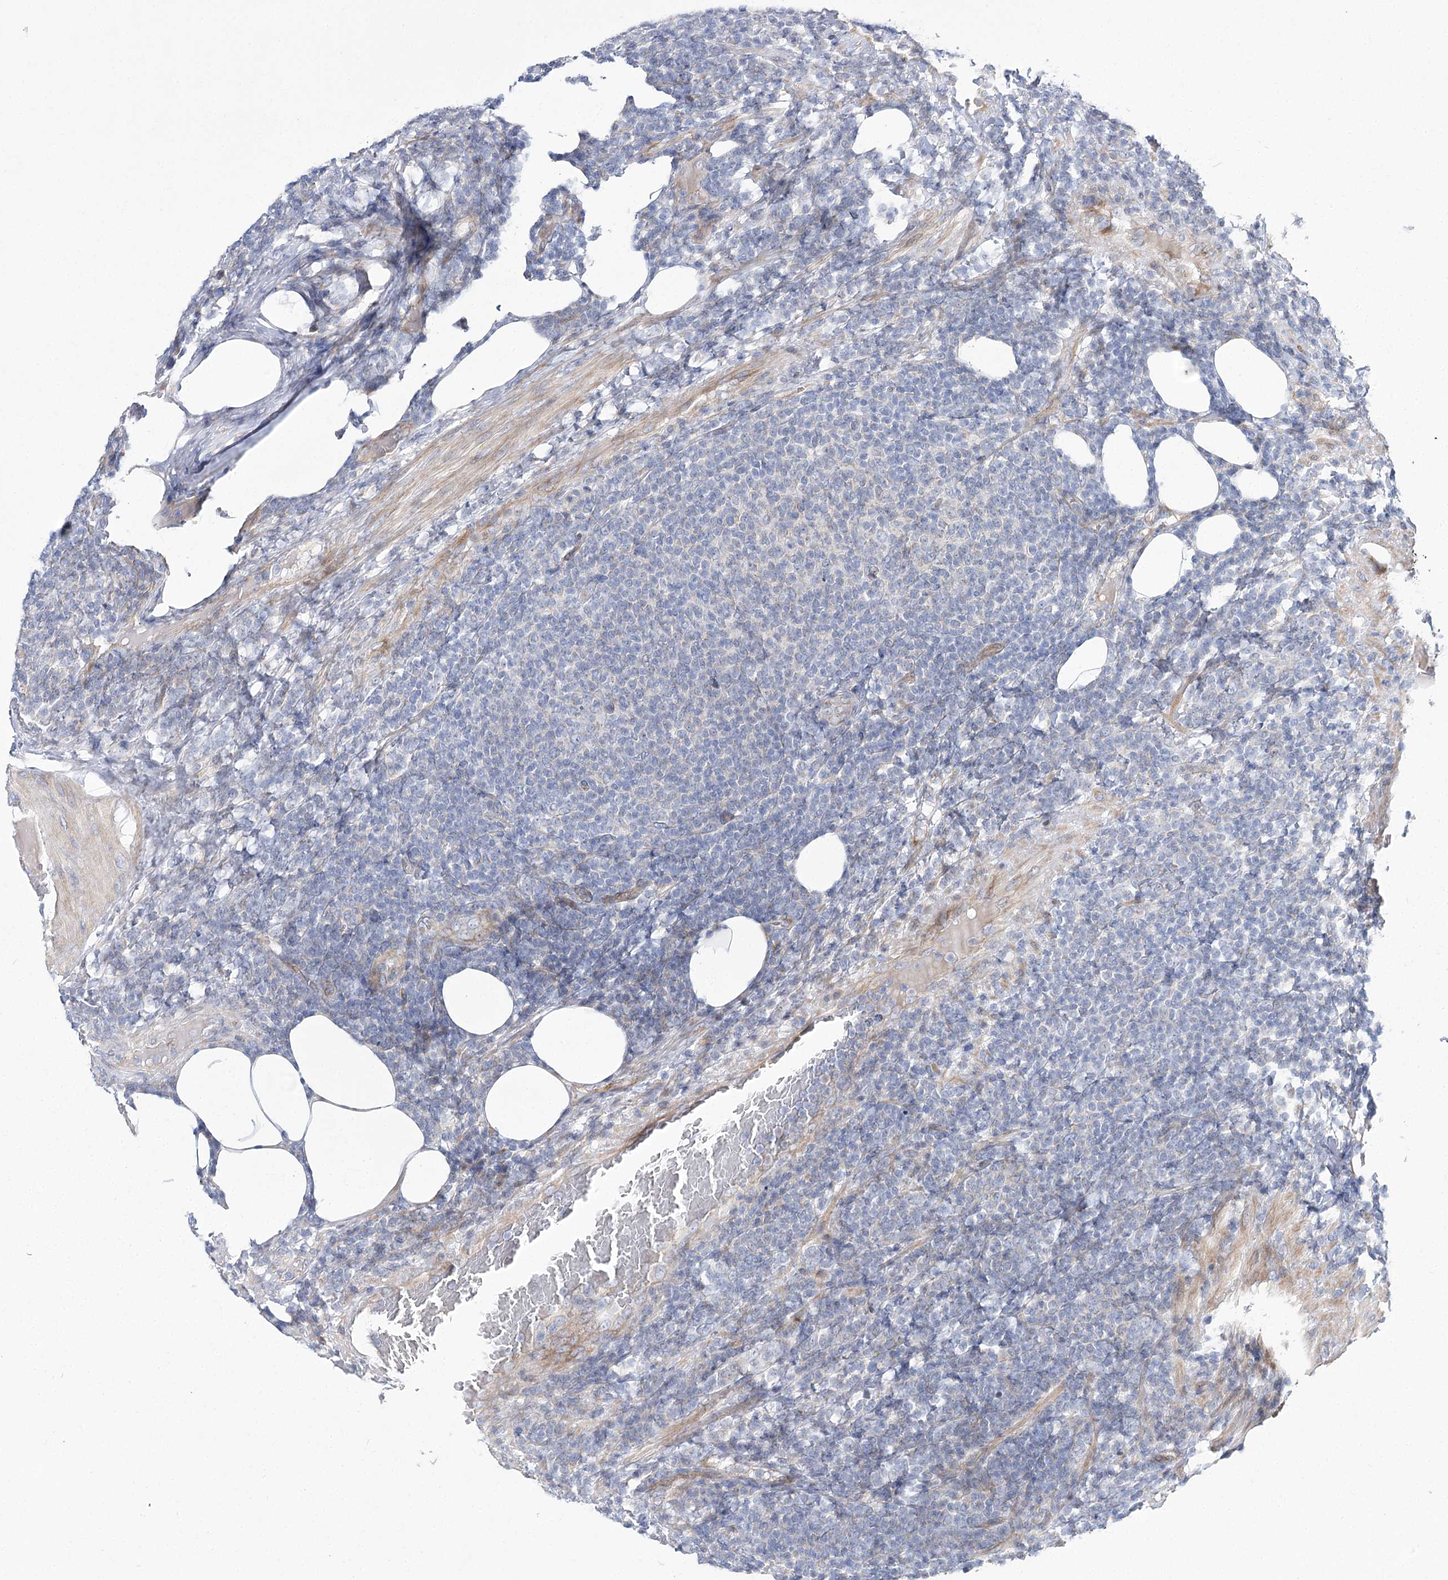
{"staining": {"intensity": "negative", "quantity": "none", "location": "none"}, "tissue": "lymphoma", "cell_type": "Tumor cells", "image_type": "cancer", "snomed": [{"axis": "morphology", "description": "Malignant lymphoma, non-Hodgkin's type, Low grade"}, {"axis": "topography", "description": "Lymph node"}], "caption": "Histopathology image shows no significant protein staining in tumor cells of lymphoma.", "gene": "ARHGAP32", "patient": {"sex": "male", "age": 66}}